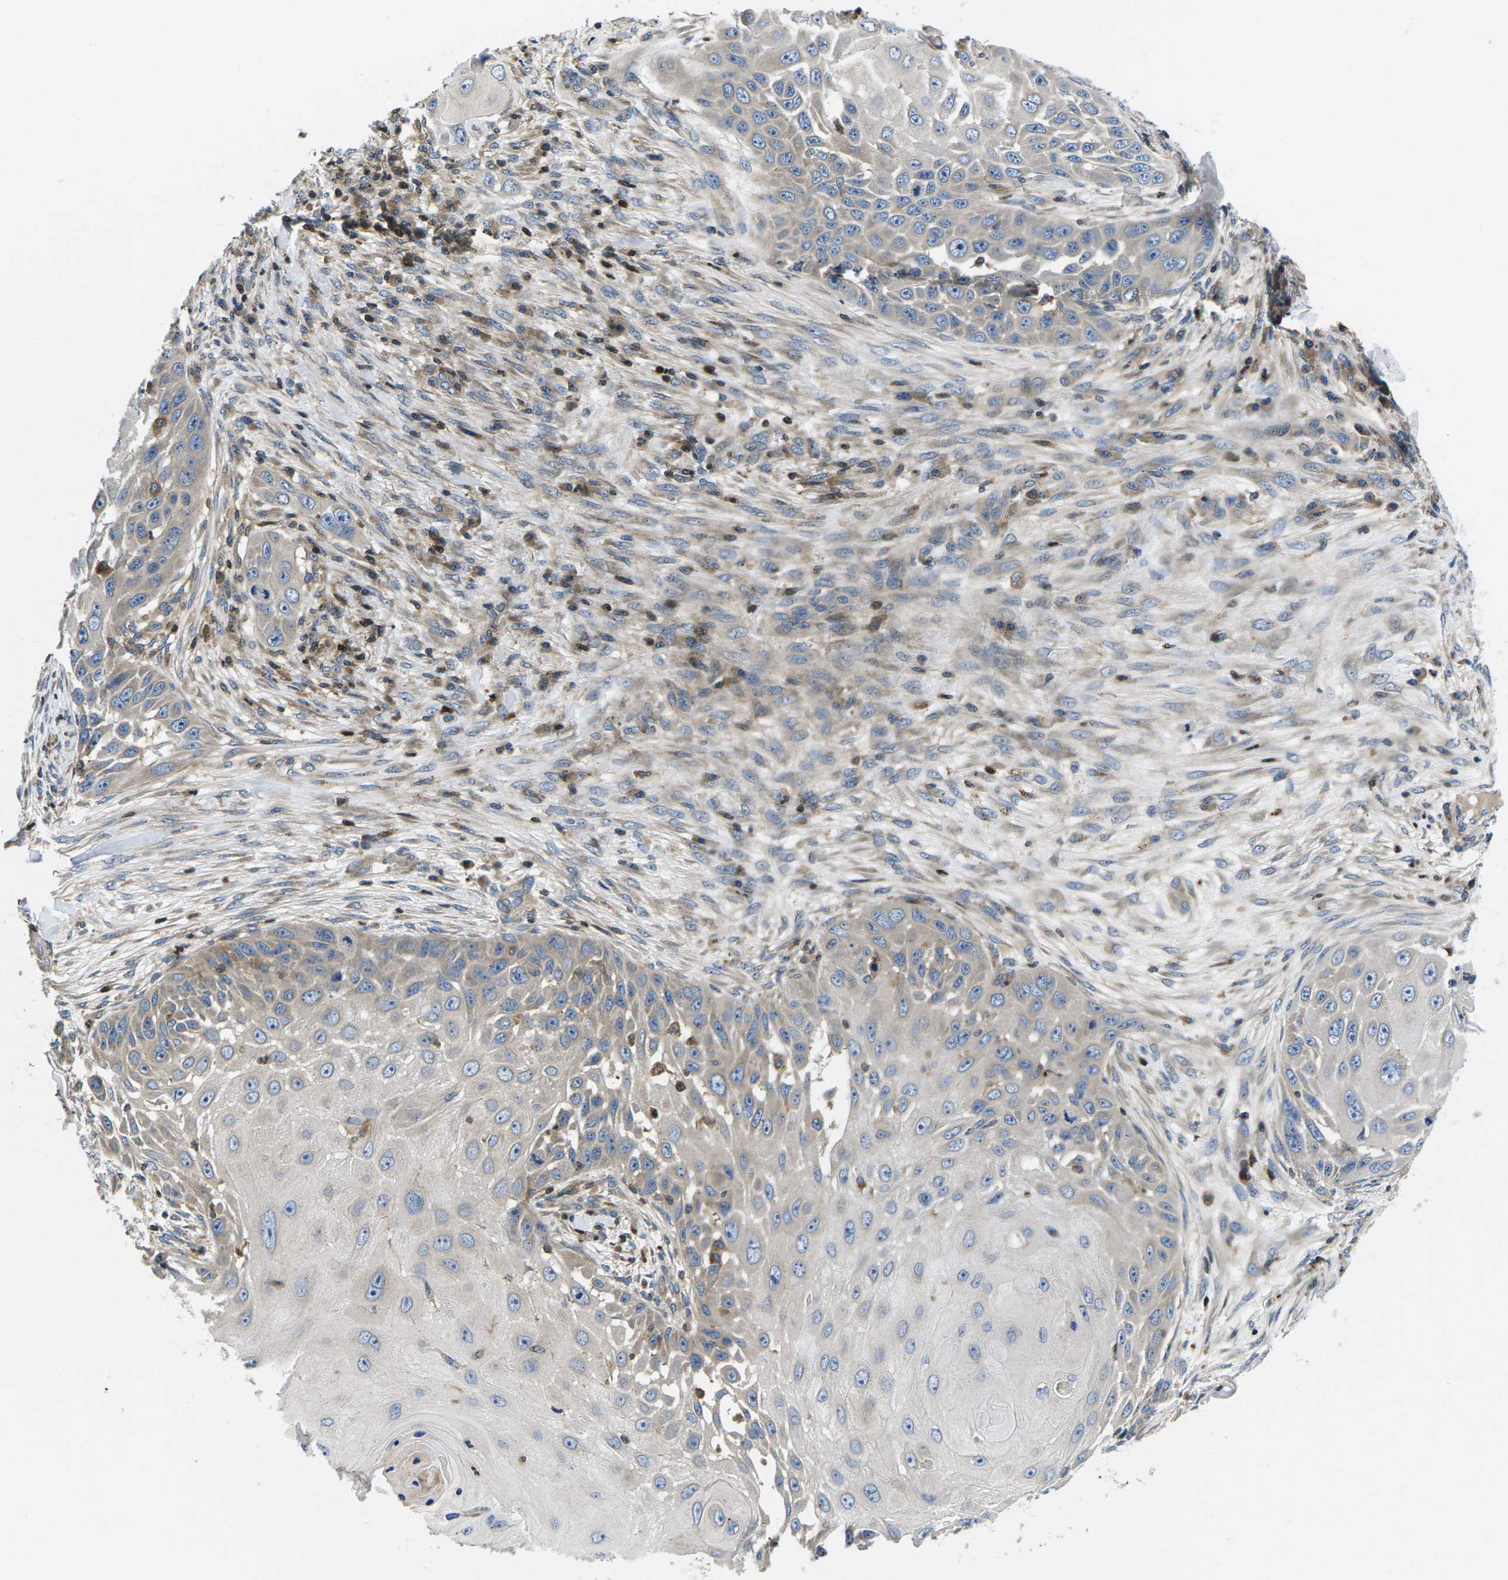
{"staining": {"intensity": "weak", "quantity": "25%-75%", "location": "cytoplasmic/membranous"}, "tissue": "skin cancer", "cell_type": "Tumor cells", "image_type": "cancer", "snomed": [{"axis": "morphology", "description": "Squamous cell carcinoma, NOS"}, {"axis": "topography", "description": "Skin"}], "caption": "A high-resolution histopathology image shows IHC staining of skin cancer, which reveals weak cytoplasmic/membranous expression in approximately 25%-75% of tumor cells. (Stains: DAB in brown, nuclei in blue, Microscopy: brightfield microscopy at high magnification).", "gene": "PLCE1", "patient": {"sex": "female", "age": 44}}